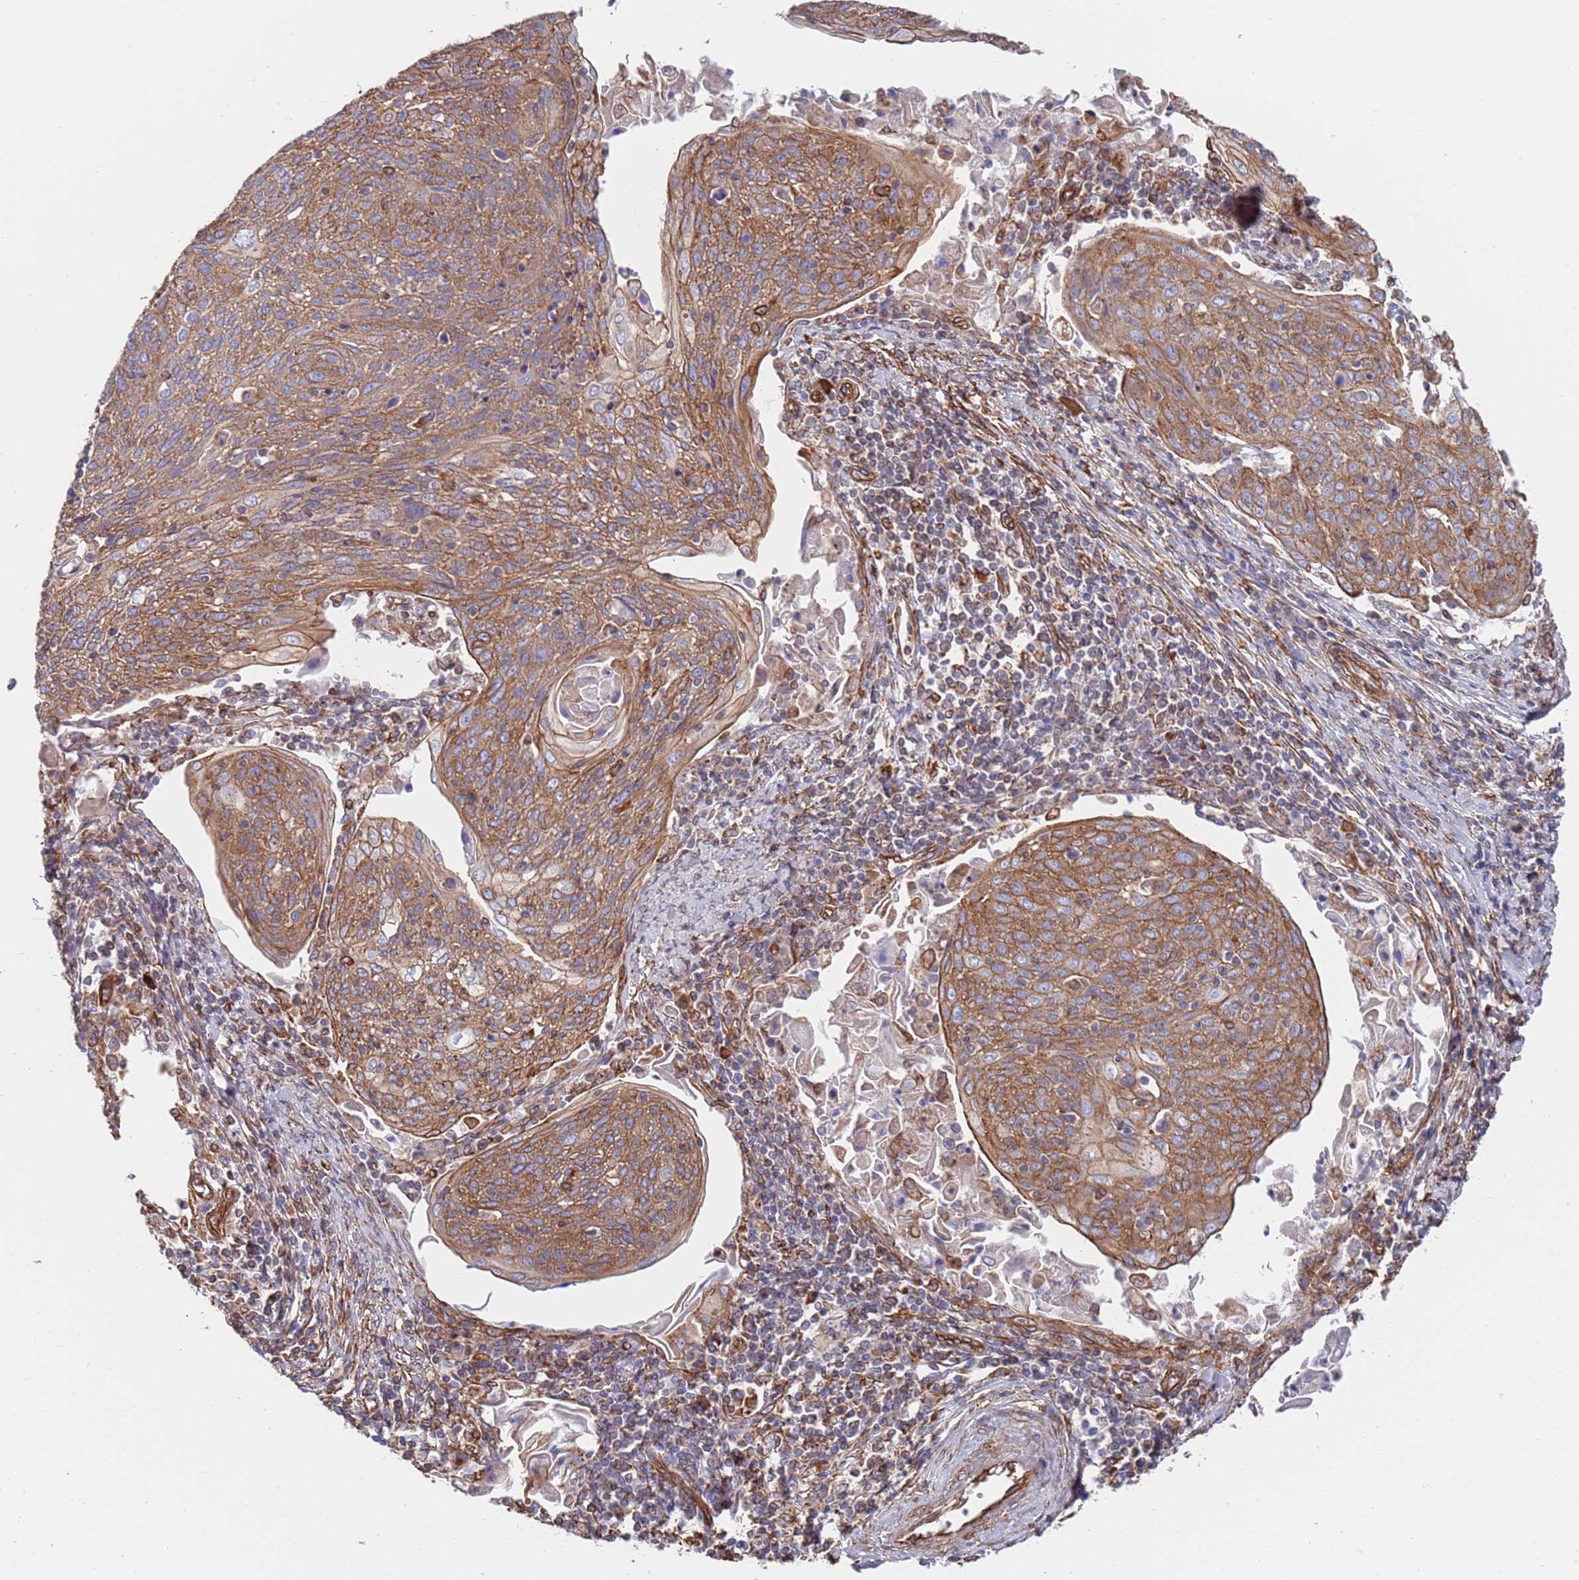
{"staining": {"intensity": "moderate", "quantity": ">75%", "location": "cytoplasmic/membranous"}, "tissue": "cervical cancer", "cell_type": "Tumor cells", "image_type": "cancer", "snomed": [{"axis": "morphology", "description": "Squamous cell carcinoma, NOS"}, {"axis": "topography", "description": "Cervix"}], "caption": "This micrograph shows immunohistochemistry staining of cervical cancer (squamous cell carcinoma), with medium moderate cytoplasmic/membranous expression in approximately >75% of tumor cells.", "gene": "JAKMIP2", "patient": {"sex": "female", "age": 67}}